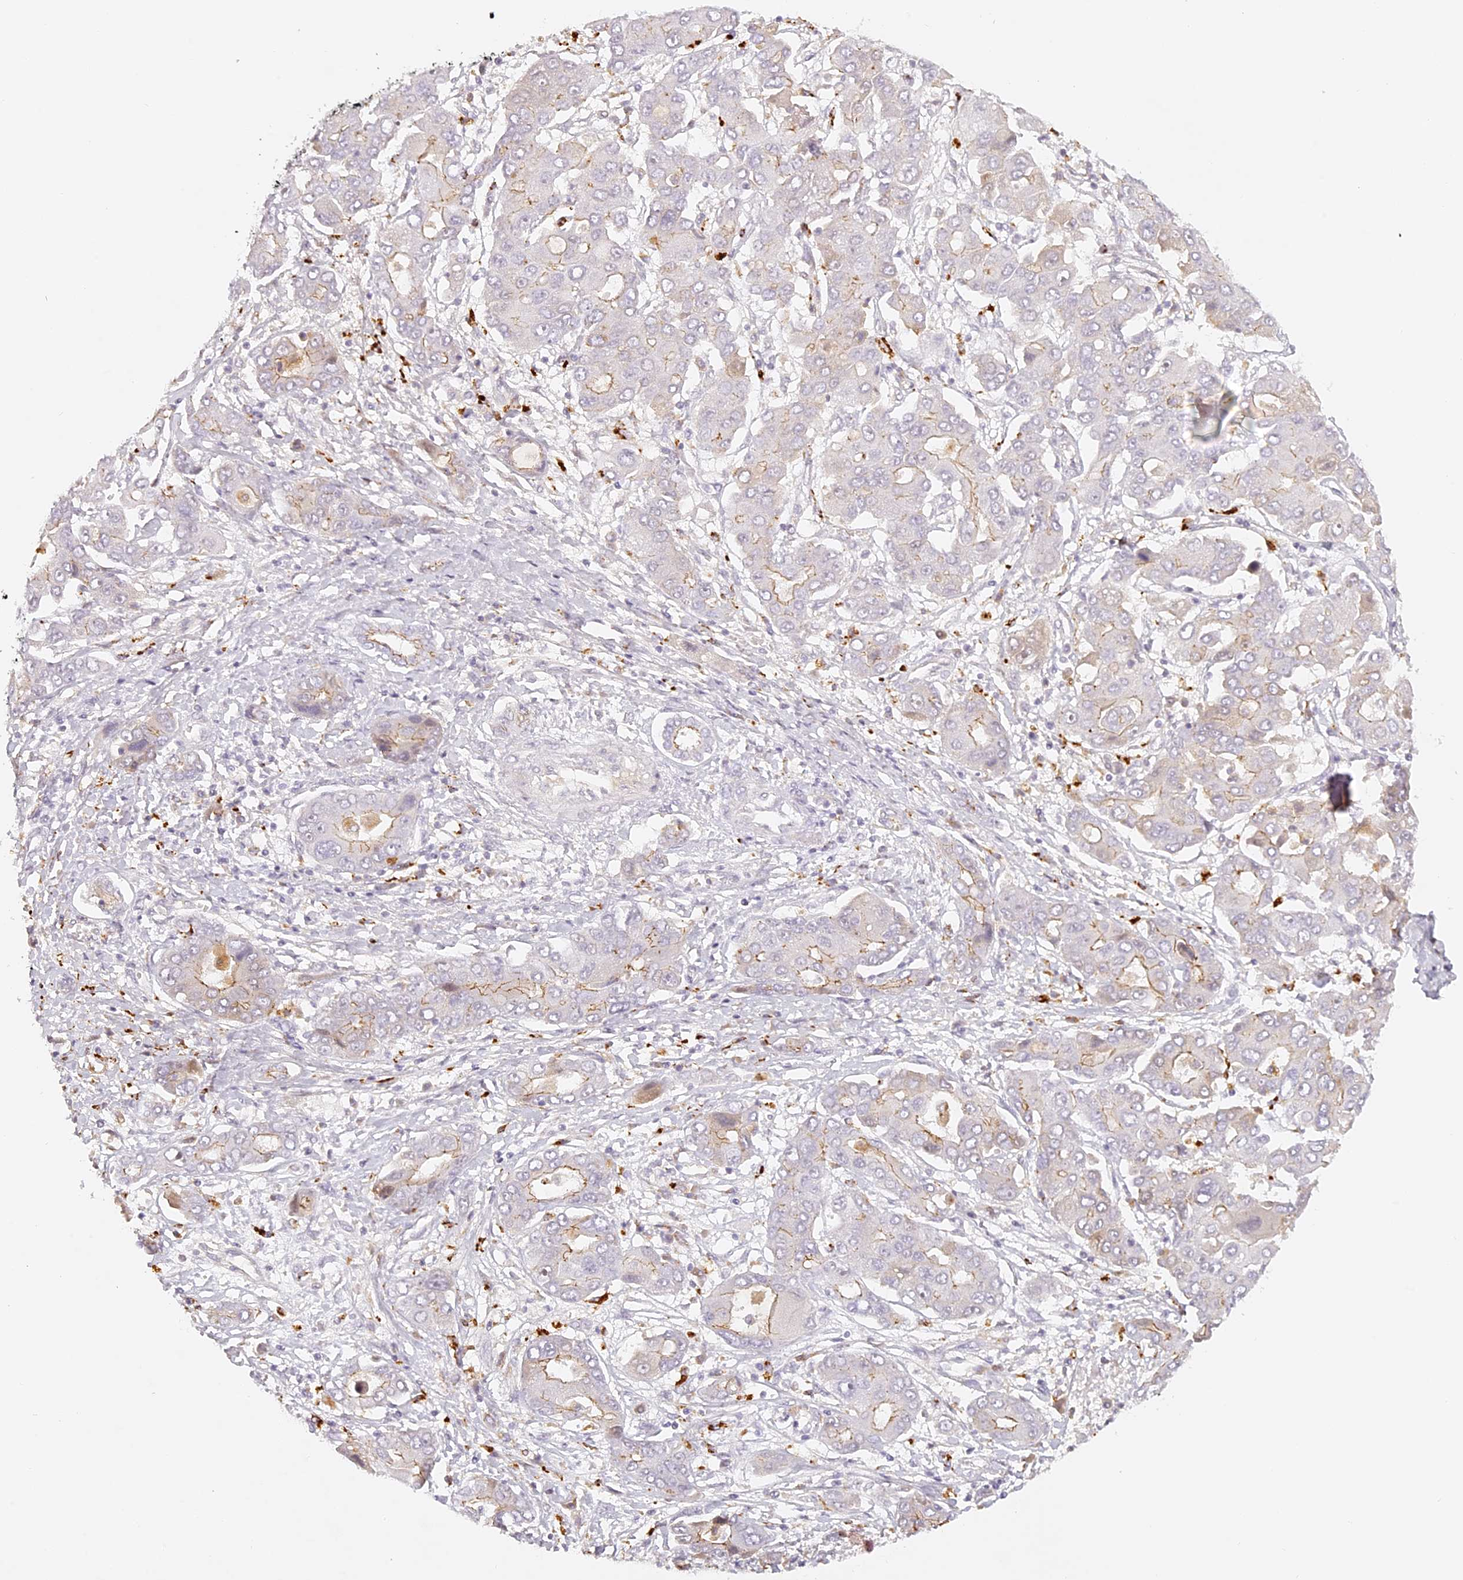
{"staining": {"intensity": "weak", "quantity": "<25%", "location": "cytoplasmic/membranous"}, "tissue": "liver cancer", "cell_type": "Tumor cells", "image_type": "cancer", "snomed": [{"axis": "morphology", "description": "Cholangiocarcinoma"}, {"axis": "topography", "description": "Liver"}], "caption": "The photomicrograph reveals no staining of tumor cells in cholangiocarcinoma (liver).", "gene": "ELL3", "patient": {"sex": "male", "age": 67}}